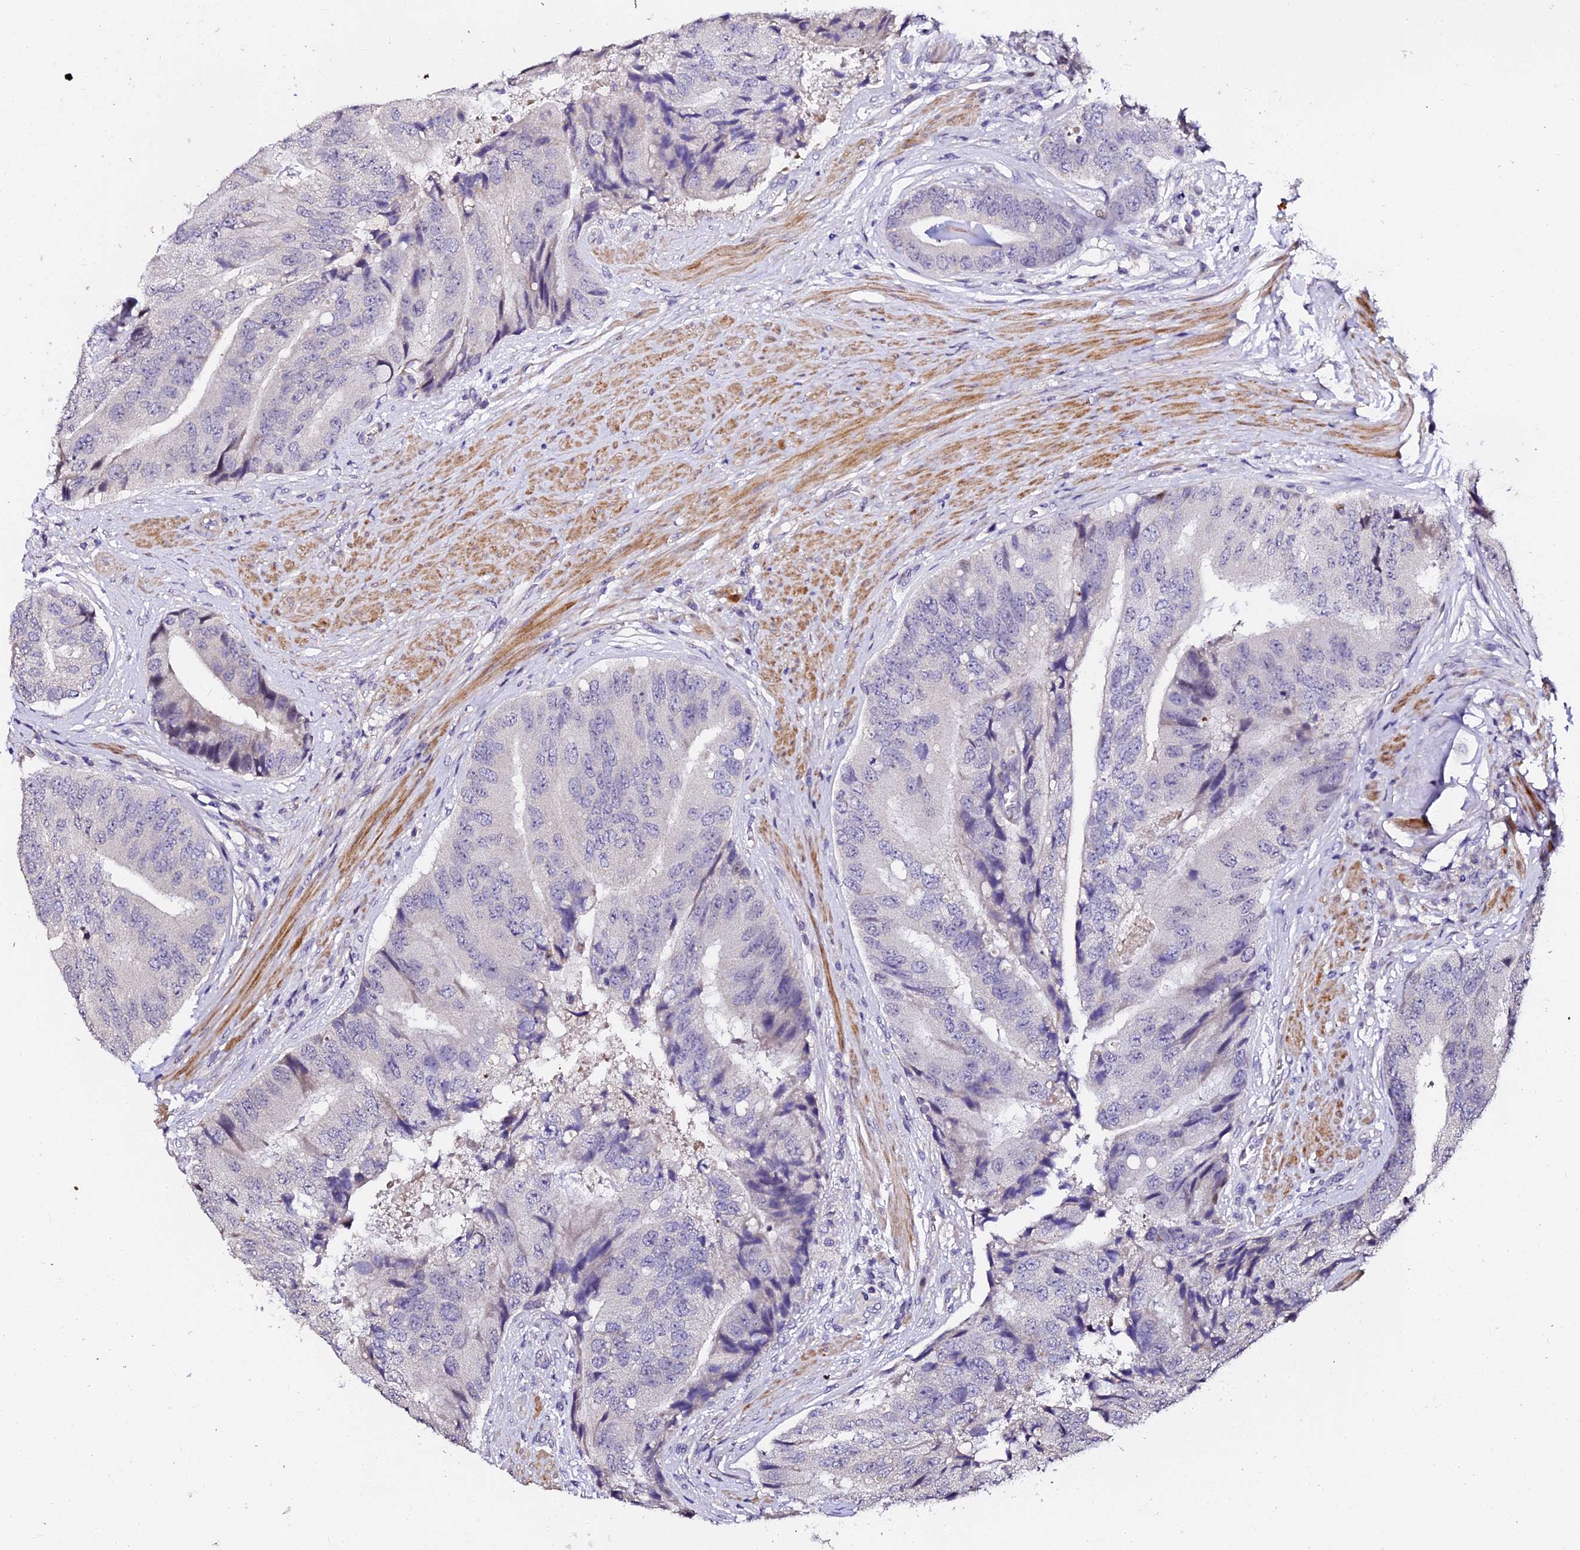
{"staining": {"intensity": "negative", "quantity": "none", "location": "none"}, "tissue": "prostate cancer", "cell_type": "Tumor cells", "image_type": "cancer", "snomed": [{"axis": "morphology", "description": "Adenocarcinoma, High grade"}, {"axis": "topography", "description": "Prostate"}], "caption": "This micrograph is of prostate cancer stained with immunohistochemistry (IHC) to label a protein in brown with the nuclei are counter-stained blue. There is no positivity in tumor cells.", "gene": "GPN3", "patient": {"sex": "male", "age": 70}}